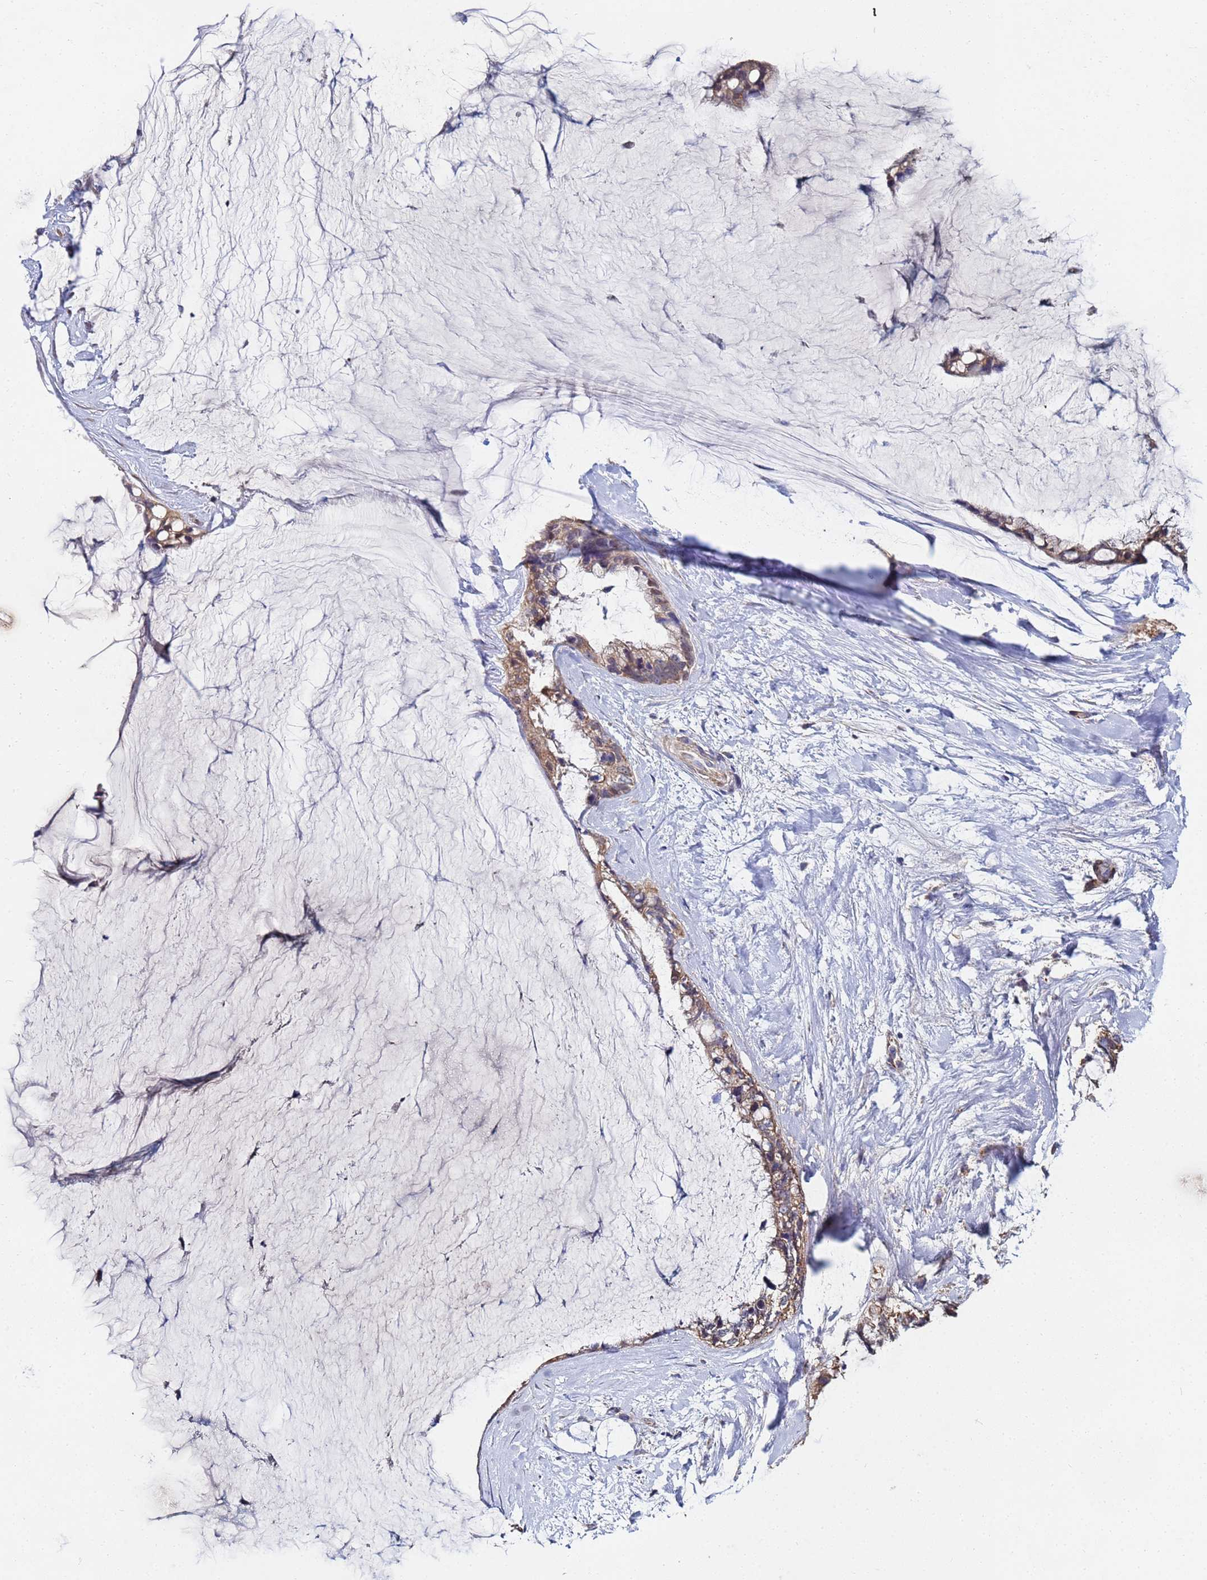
{"staining": {"intensity": "weak", "quantity": ">75%", "location": "cytoplasmic/membranous"}, "tissue": "ovarian cancer", "cell_type": "Tumor cells", "image_type": "cancer", "snomed": [{"axis": "morphology", "description": "Cystadenocarcinoma, mucinous, NOS"}, {"axis": "topography", "description": "Ovary"}], "caption": "Protein analysis of ovarian mucinous cystadenocarcinoma tissue shows weak cytoplasmic/membranous staining in about >75% of tumor cells.", "gene": "C5orf34", "patient": {"sex": "female", "age": 39}}